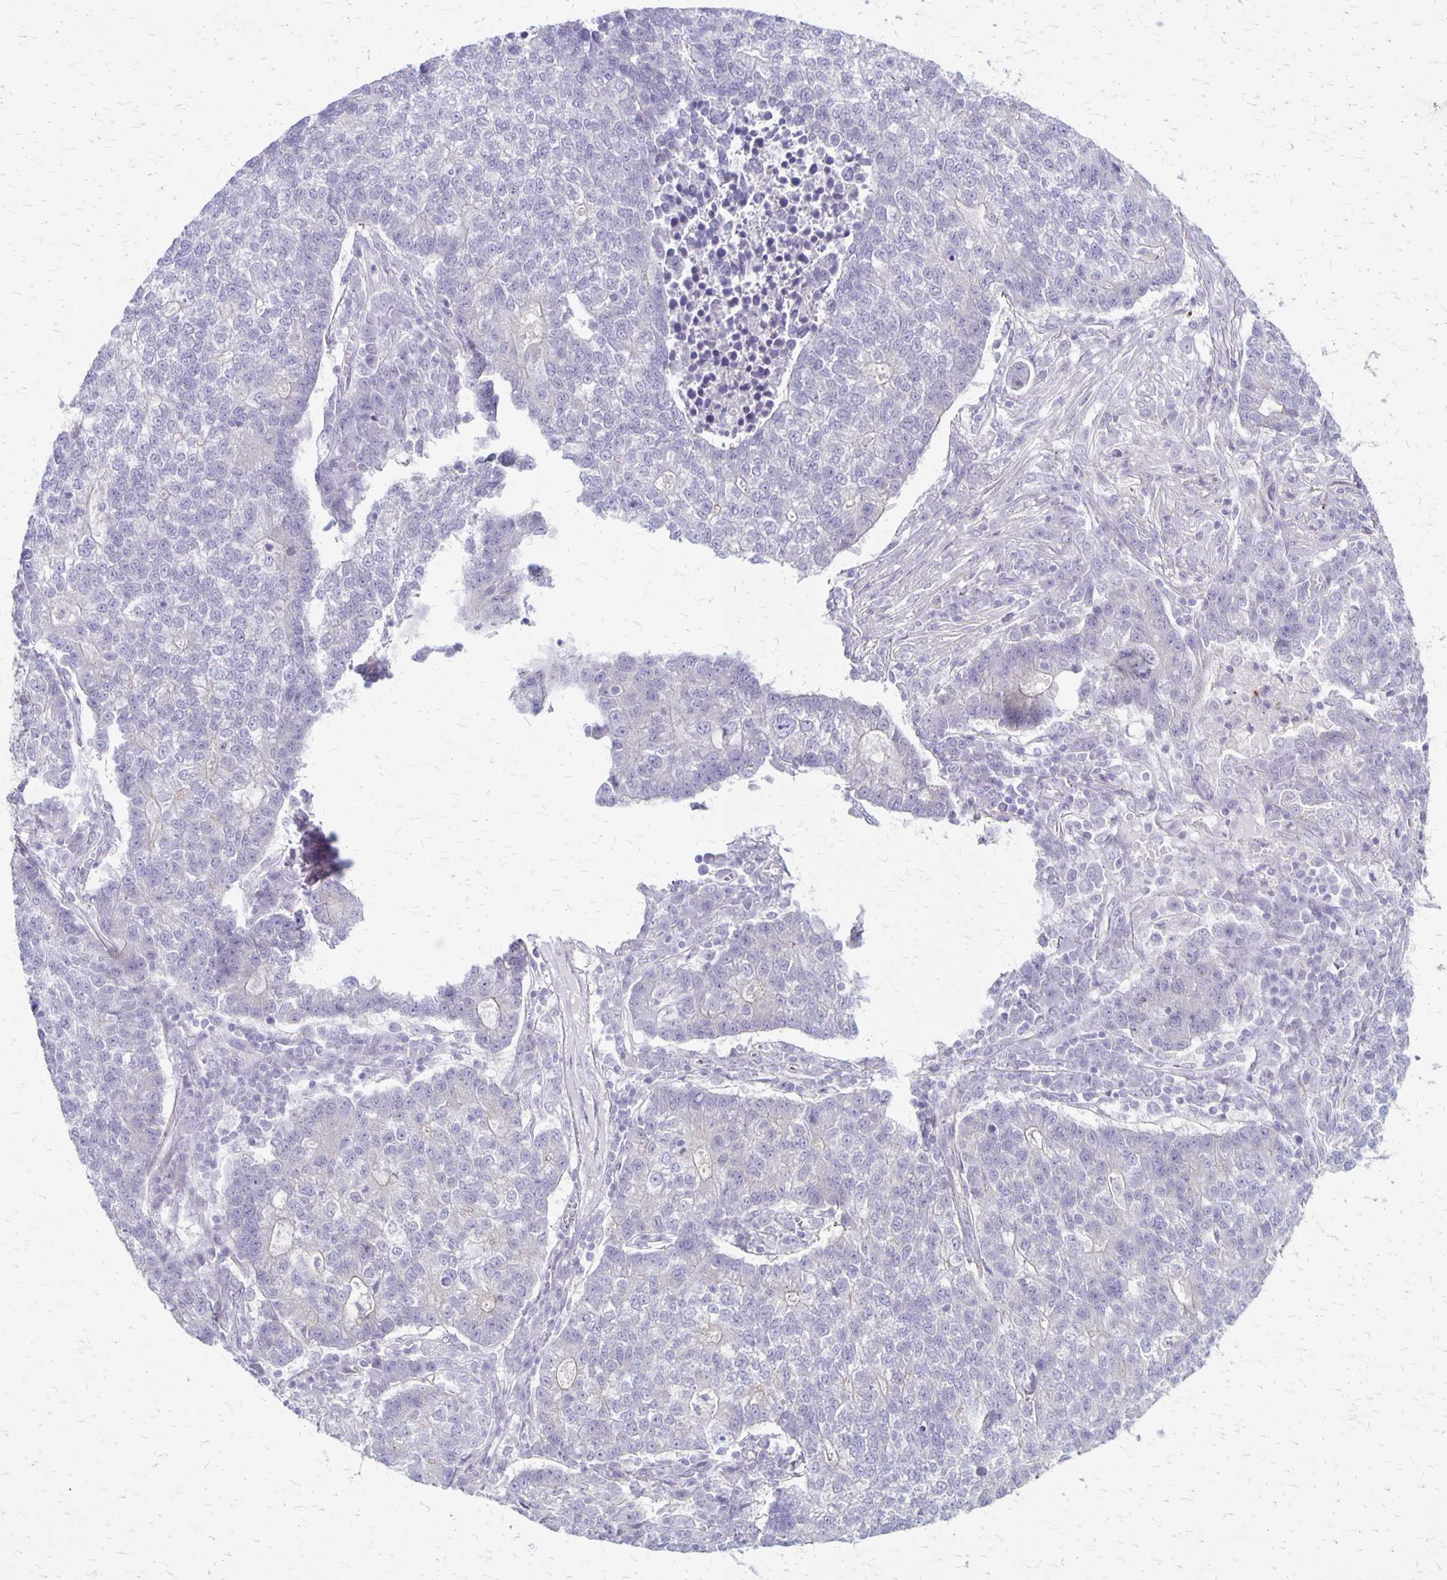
{"staining": {"intensity": "negative", "quantity": "none", "location": "none"}, "tissue": "lung cancer", "cell_type": "Tumor cells", "image_type": "cancer", "snomed": [{"axis": "morphology", "description": "Adenocarcinoma, NOS"}, {"axis": "topography", "description": "Lung"}], "caption": "Tumor cells show no significant positivity in lung cancer (adenocarcinoma). Nuclei are stained in blue.", "gene": "HOMER1", "patient": {"sex": "male", "age": 57}}